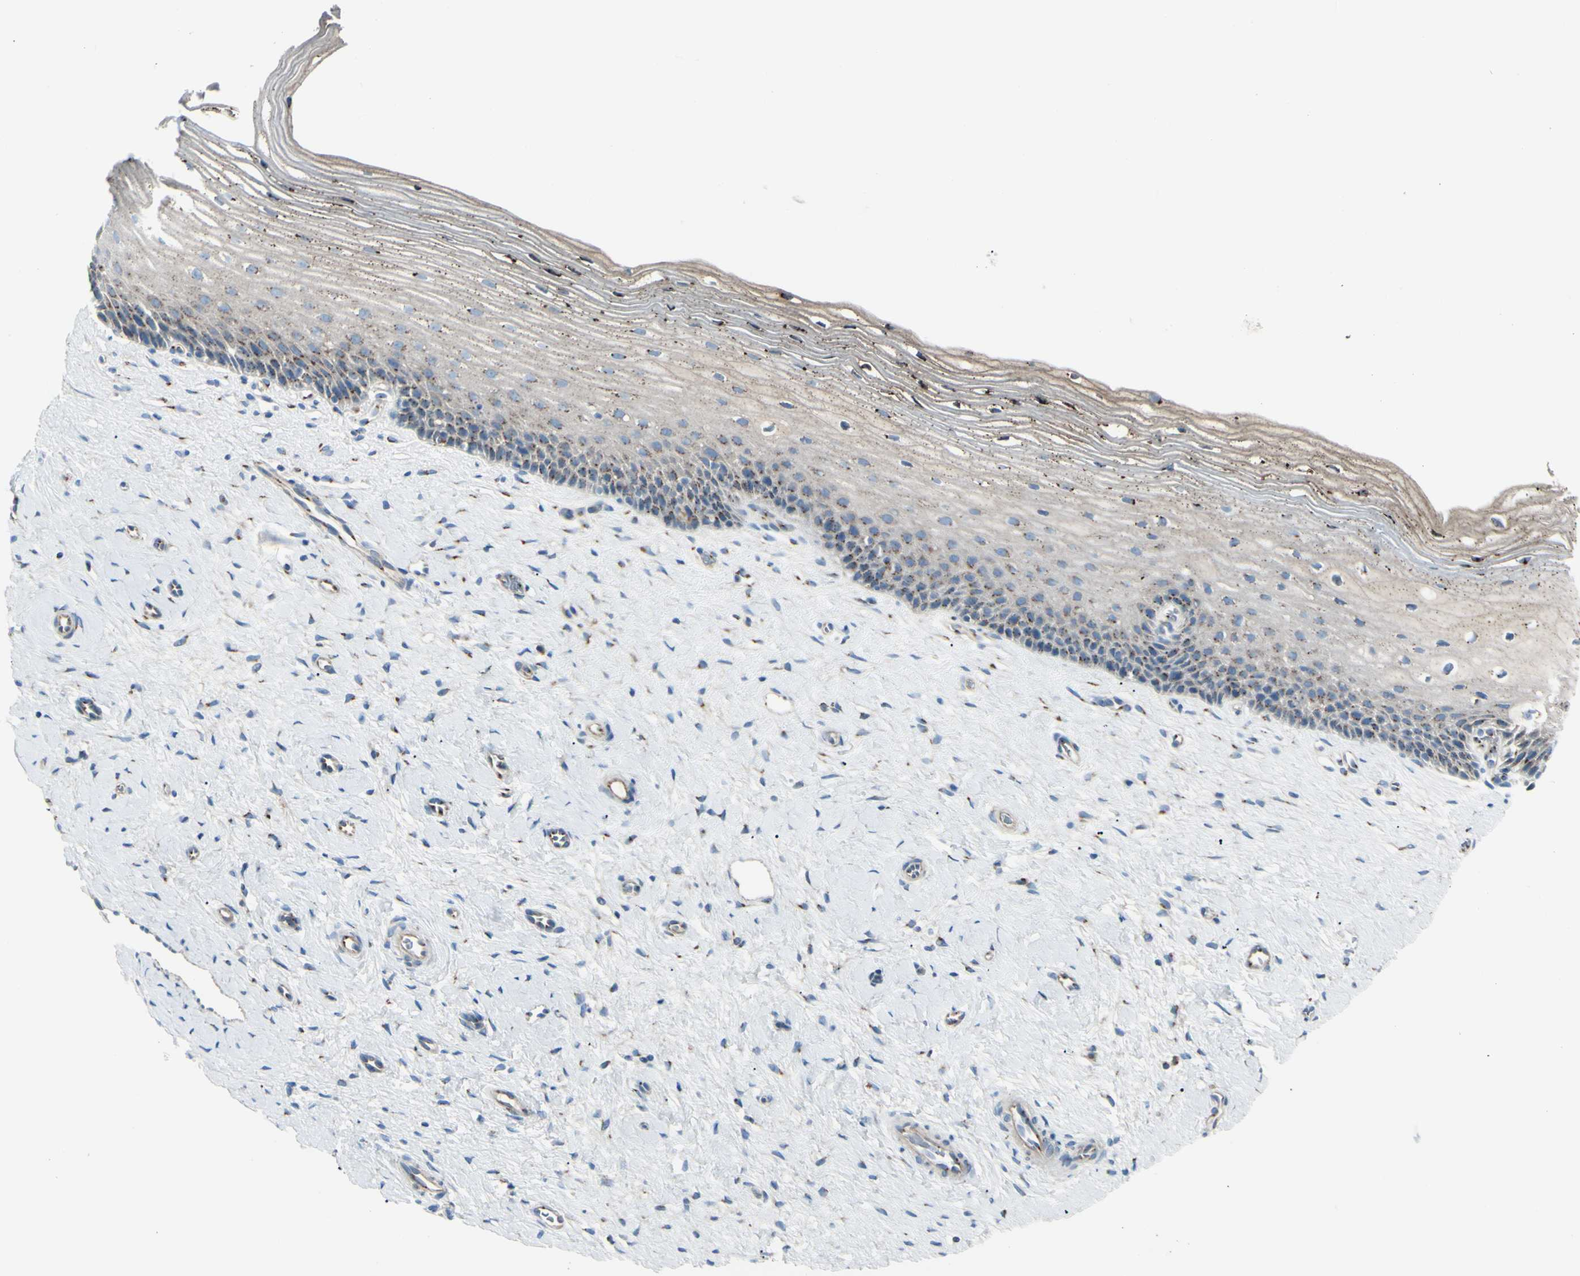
{"staining": {"intensity": "strong", "quantity": ">75%", "location": "cytoplasmic/membranous"}, "tissue": "cervix", "cell_type": "Glandular cells", "image_type": "normal", "snomed": [{"axis": "morphology", "description": "Normal tissue, NOS"}, {"axis": "topography", "description": "Cervix"}], "caption": "Strong cytoplasmic/membranous positivity is identified in about >75% of glandular cells in benign cervix.", "gene": "B4GALT1", "patient": {"sex": "female", "age": 39}}